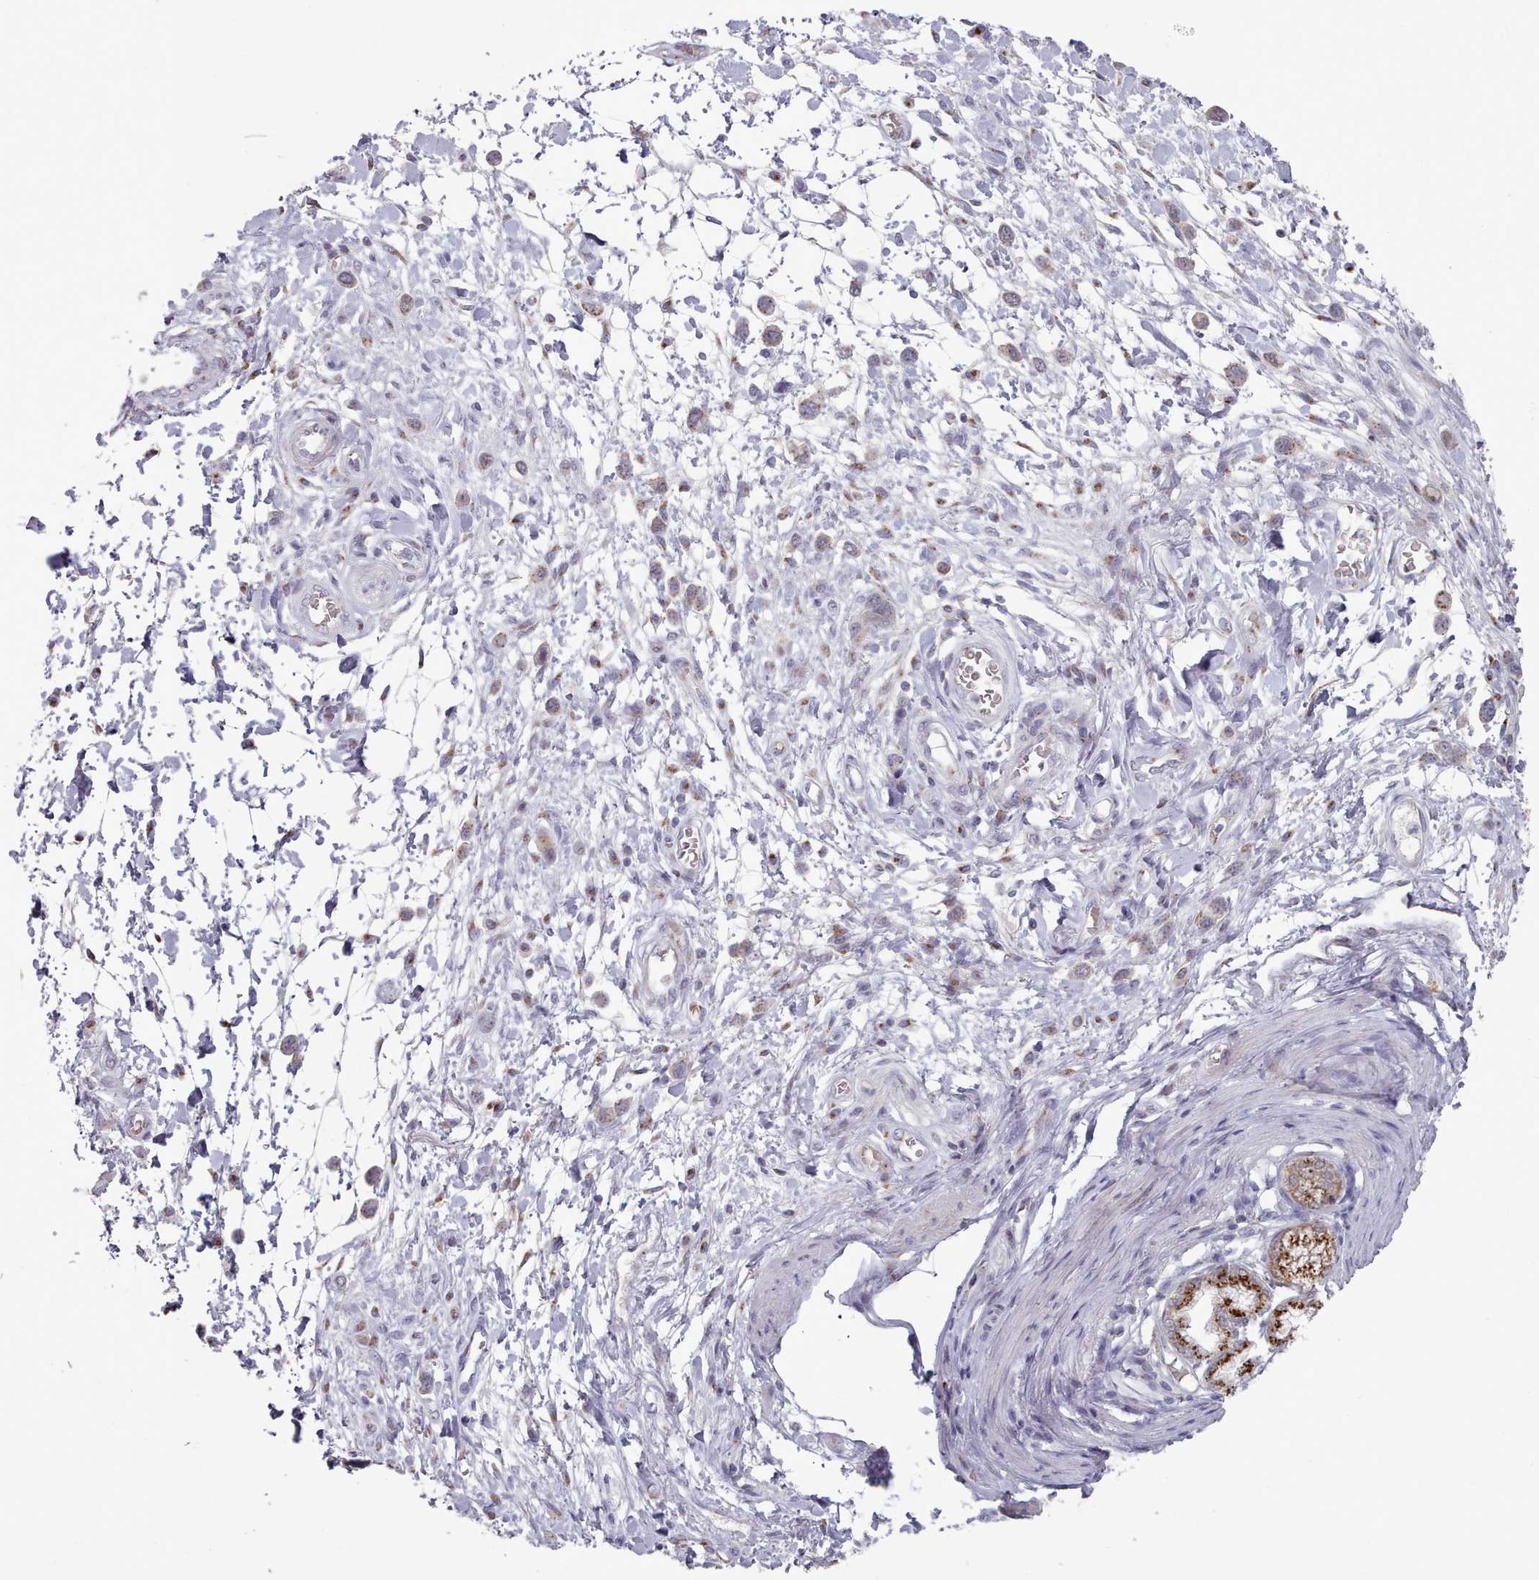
{"staining": {"intensity": "weak", "quantity": ">75%", "location": "cytoplasmic/membranous"}, "tissue": "stomach cancer", "cell_type": "Tumor cells", "image_type": "cancer", "snomed": [{"axis": "morphology", "description": "Adenocarcinoma, NOS"}, {"axis": "topography", "description": "Stomach"}], "caption": "Stomach cancer stained for a protein (brown) reveals weak cytoplasmic/membranous positive positivity in about >75% of tumor cells.", "gene": "MAN1B1", "patient": {"sex": "female", "age": 65}}